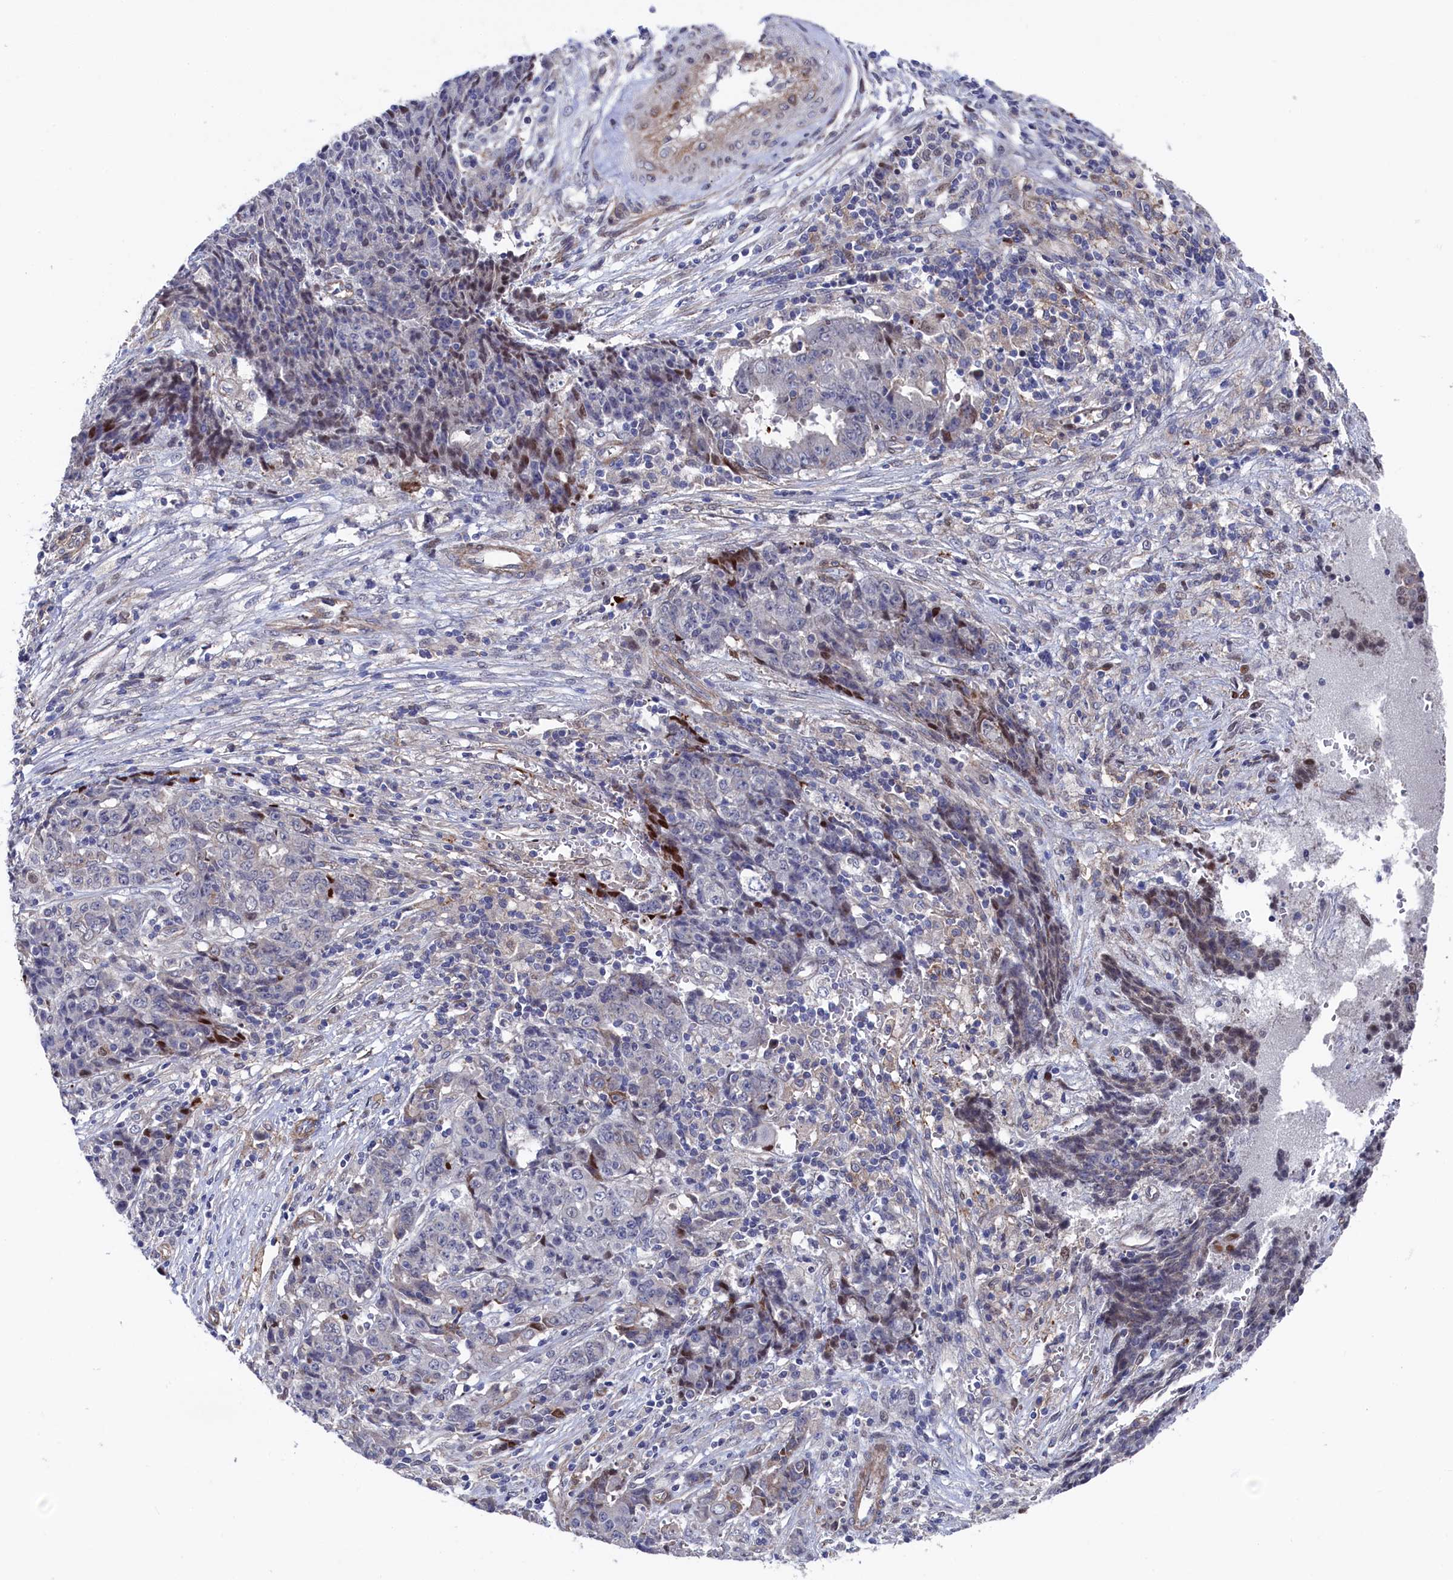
{"staining": {"intensity": "negative", "quantity": "none", "location": "none"}, "tissue": "ovarian cancer", "cell_type": "Tumor cells", "image_type": "cancer", "snomed": [{"axis": "morphology", "description": "Carcinoma, endometroid"}, {"axis": "topography", "description": "Ovary"}], "caption": "Immunohistochemical staining of endometroid carcinoma (ovarian) shows no significant expression in tumor cells. (Immunohistochemistry (ihc), brightfield microscopy, high magnification).", "gene": "ZNF891", "patient": {"sex": "female", "age": 42}}